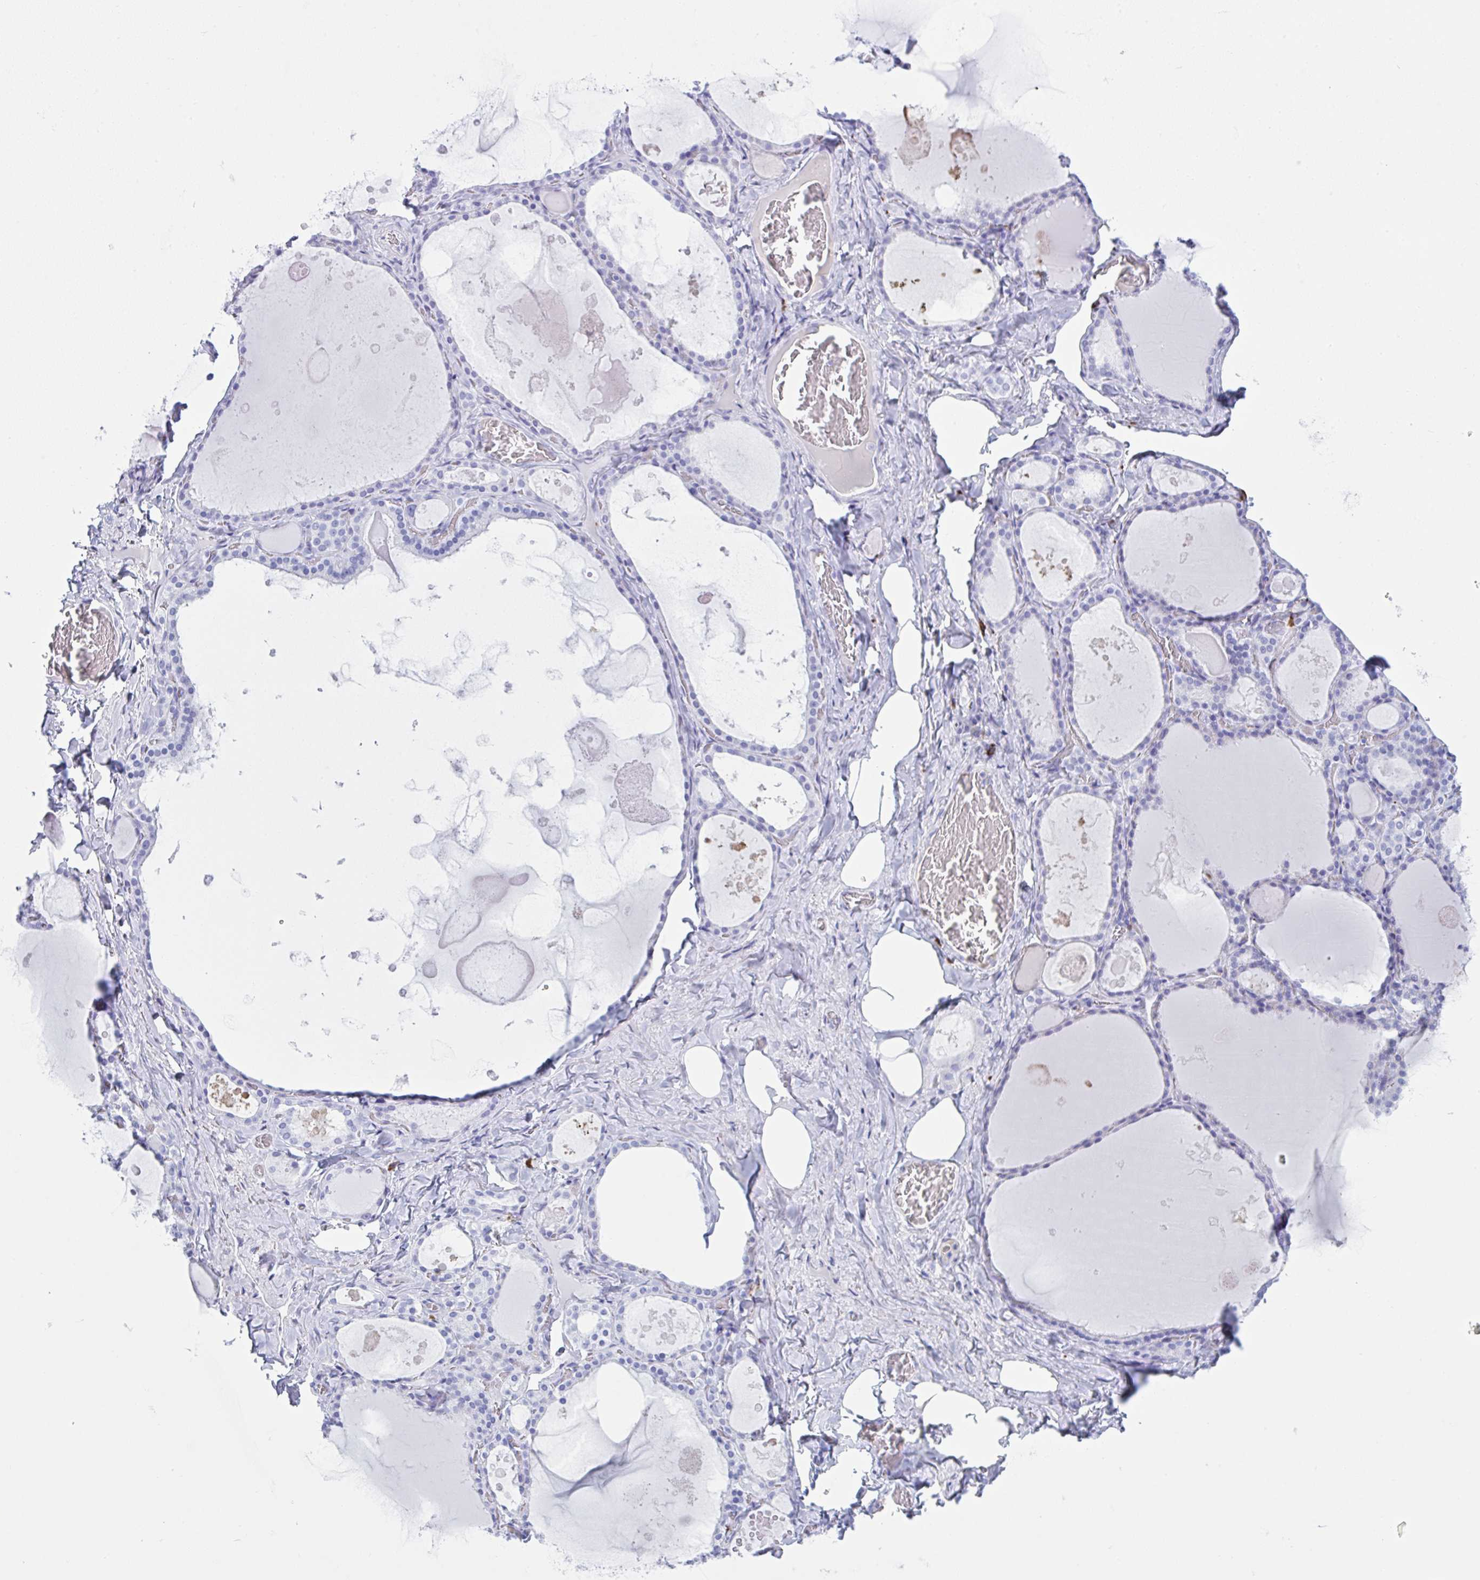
{"staining": {"intensity": "negative", "quantity": "none", "location": "none"}, "tissue": "thyroid gland", "cell_type": "Glandular cells", "image_type": "normal", "snomed": [{"axis": "morphology", "description": "Normal tissue, NOS"}, {"axis": "topography", "description": "Thyroid gland"}], "caption": "An immunohistochemistry micrograph of normal thyroid gland is shown. There is no staining in glandular cells of thyroid gland. (DAB IHC visualized using brightfield microscopy, high magnification).", "gene": "JCHAIN", "patient": {"sex": "male", "age": 56}}